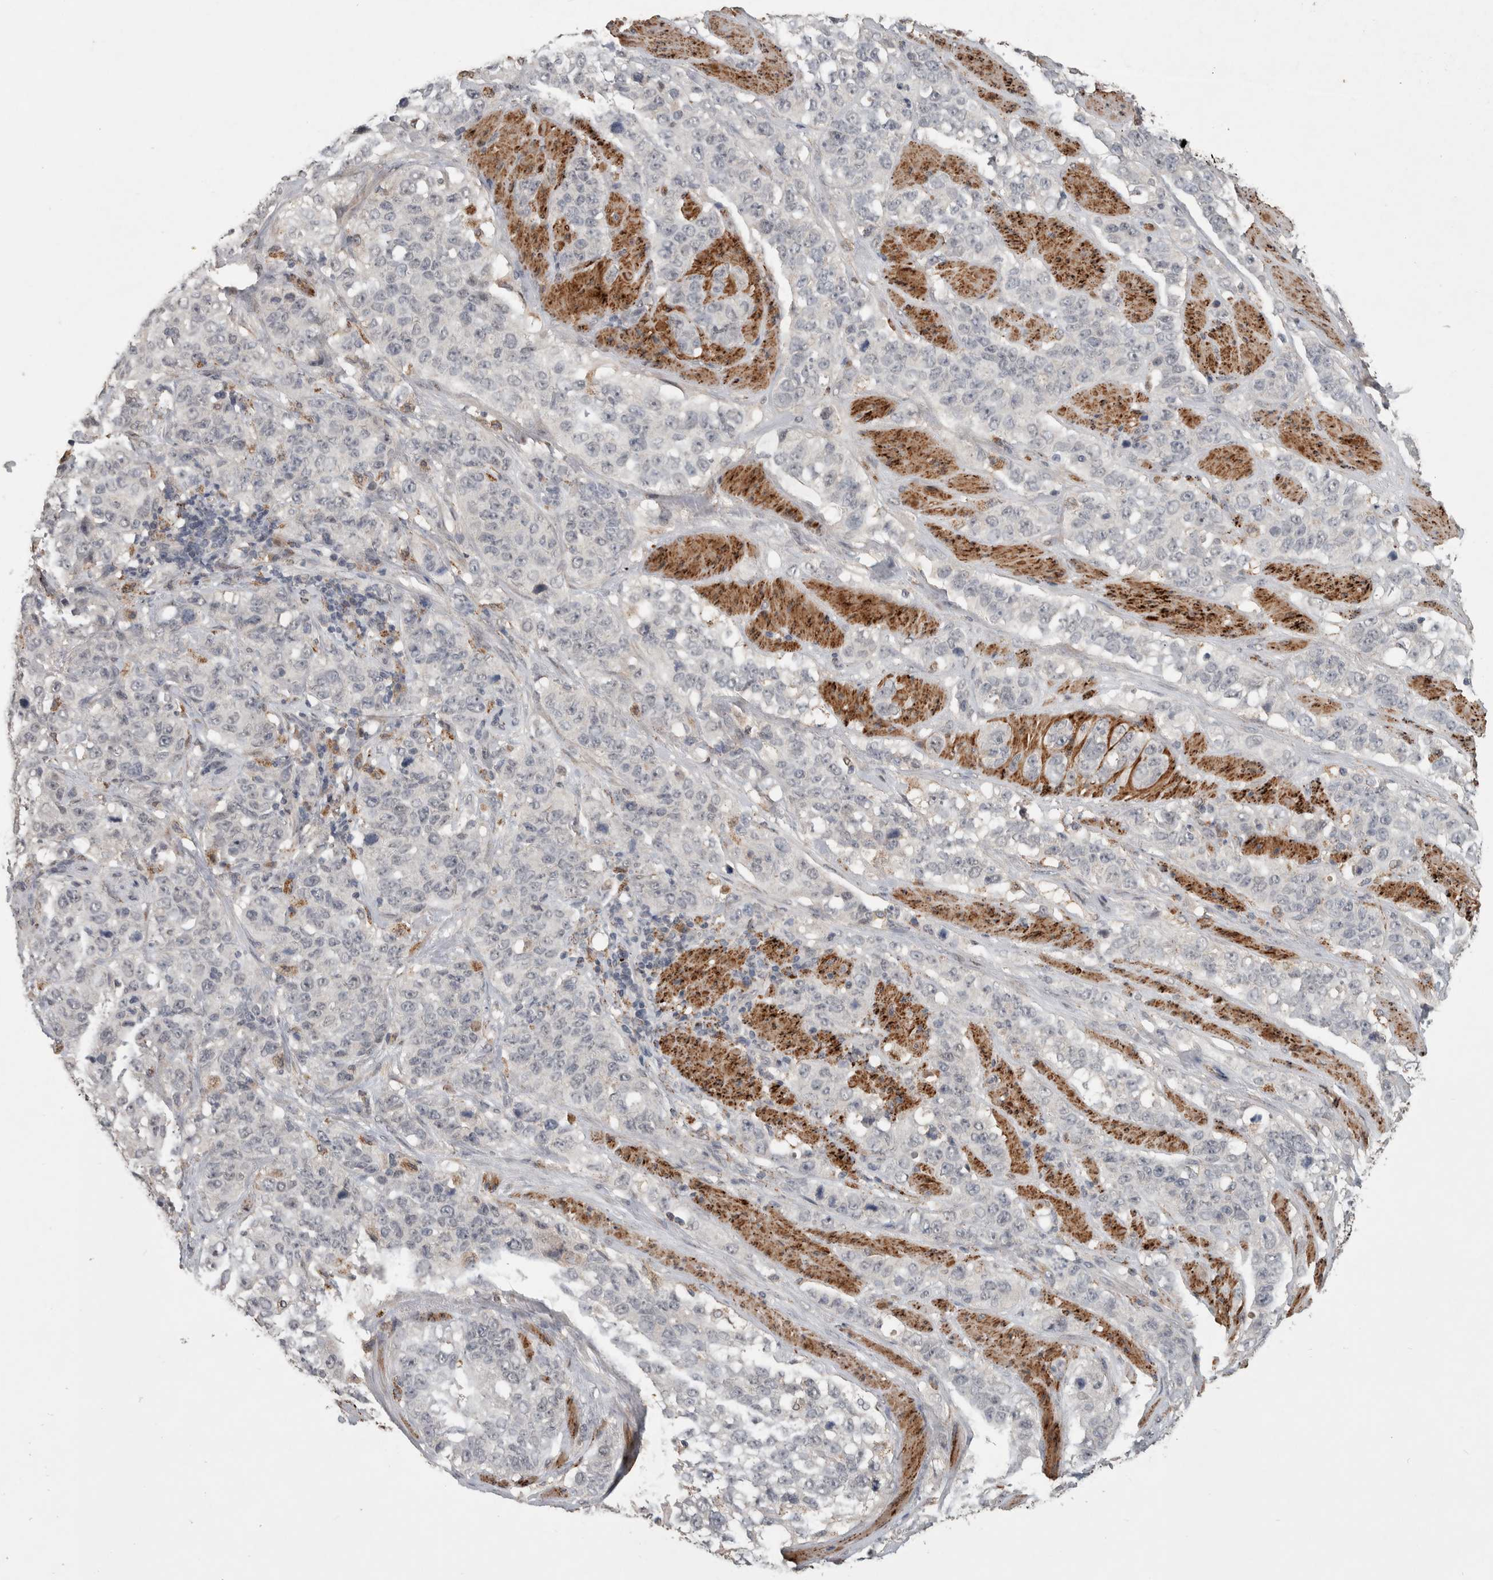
{"staining": {"intensity": "negative", "quantity": "none", "location": "none"}, "tissue": "stomach cancer", "cell_type": "Tumor cells", "image_type": "cancer", "snomed": [{"axis": "morphology", "description": "Adenocarcinoma, NOS"}, {"axis": "topography", "description": "Stomach"}], "caption": "This is an immunohistochemistry (IHC) photomicrograph of human adenocarcinoma (stomach). There is no positivity in tumor cells.", "gene": "CHRM3", "patient": {"sex": "male", "age": 48}}